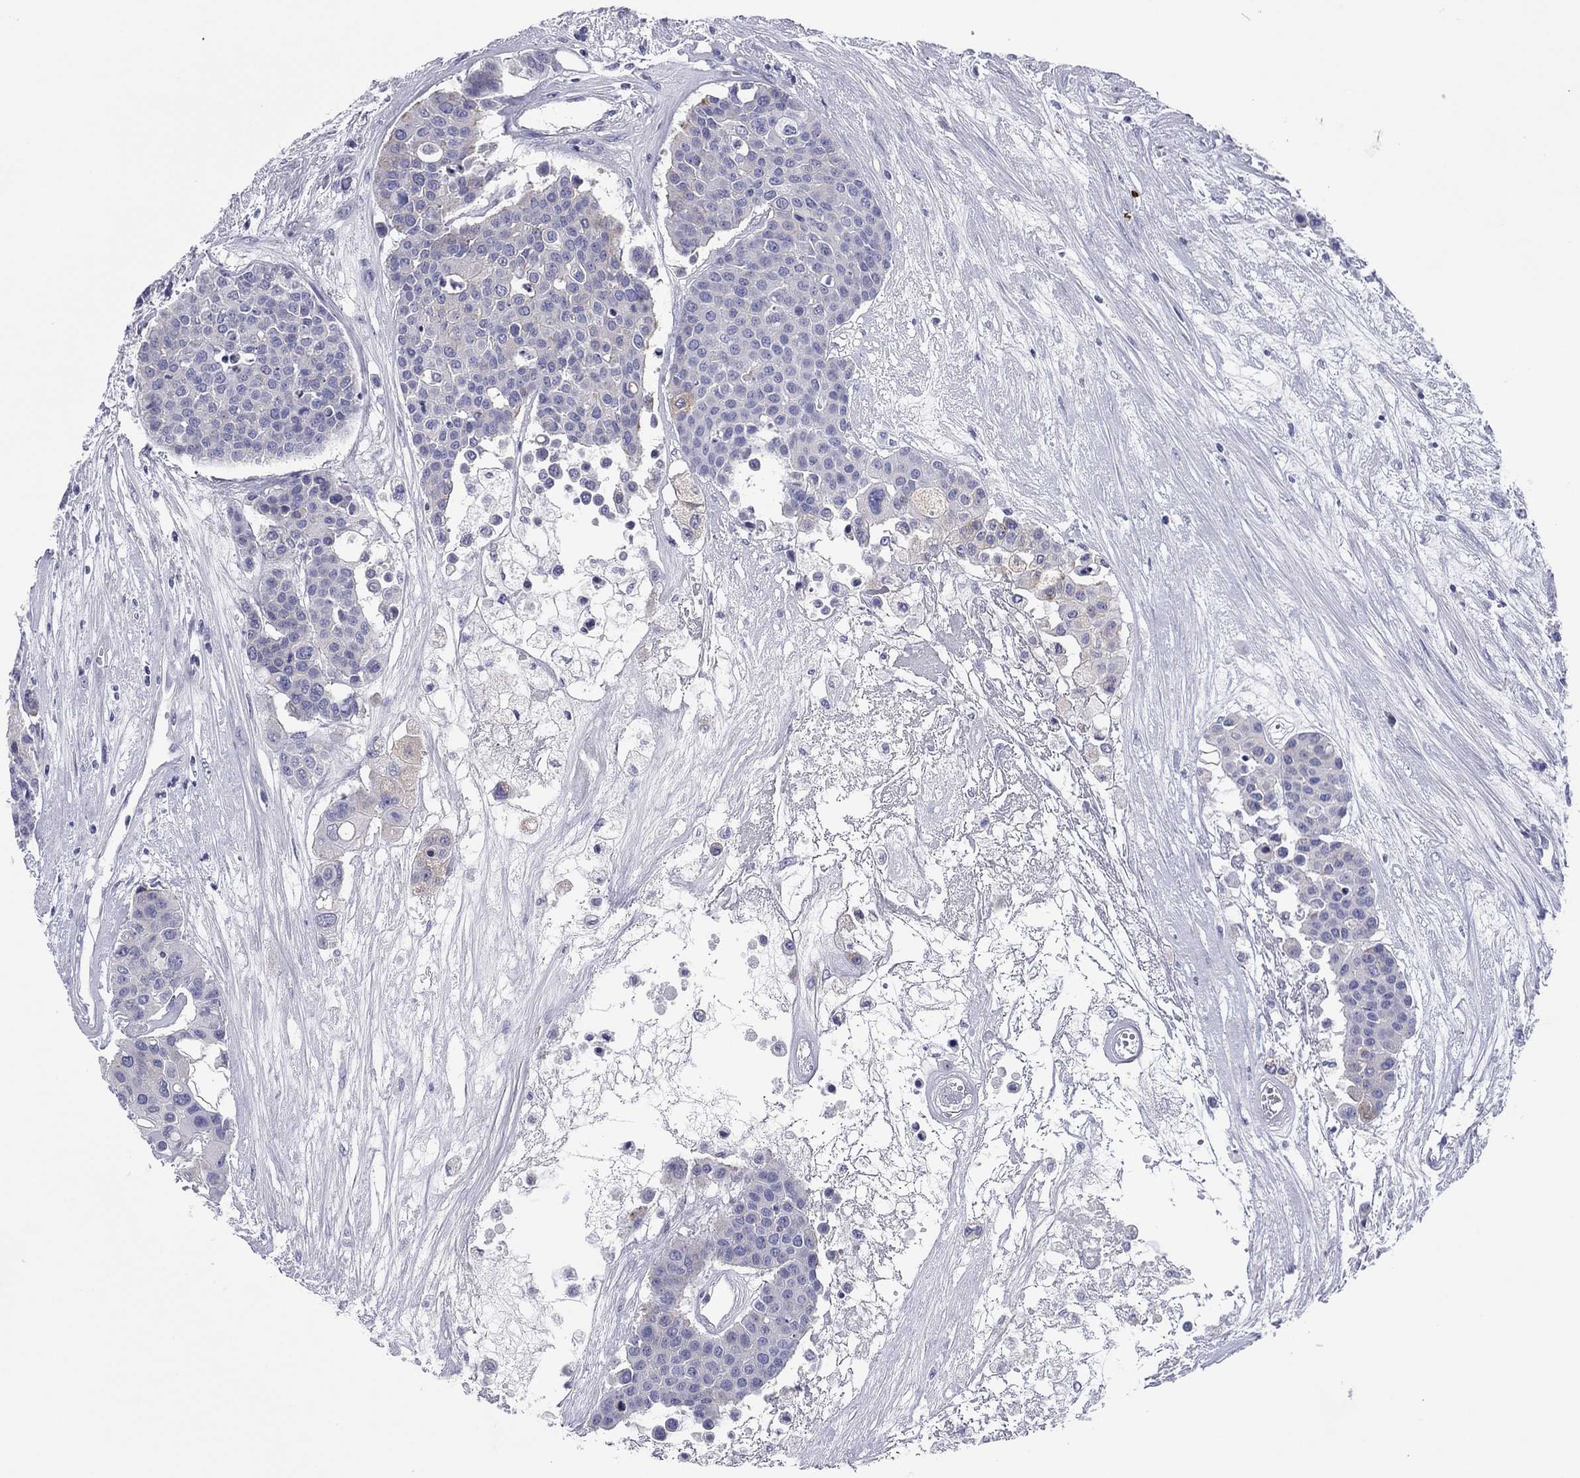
{"staining": {"intensity": "negative", "quantity": "none", "location": "none"}, "tissue": "carcinoid", "cell_type": "Tumor cells", "image_type": "cancer", "snomed": [{"axis": "morphology", "description": "Carcinoid, malignant, NOS"}, {"axis": "topography", "description": "Colon"}], "caption": "Malignant carcinoid stained for a protein using immunohistochemistry reveals no positivity tumor cells.", "gene": "ABCC2", "patient": {"sex": "male", "age": 81}}